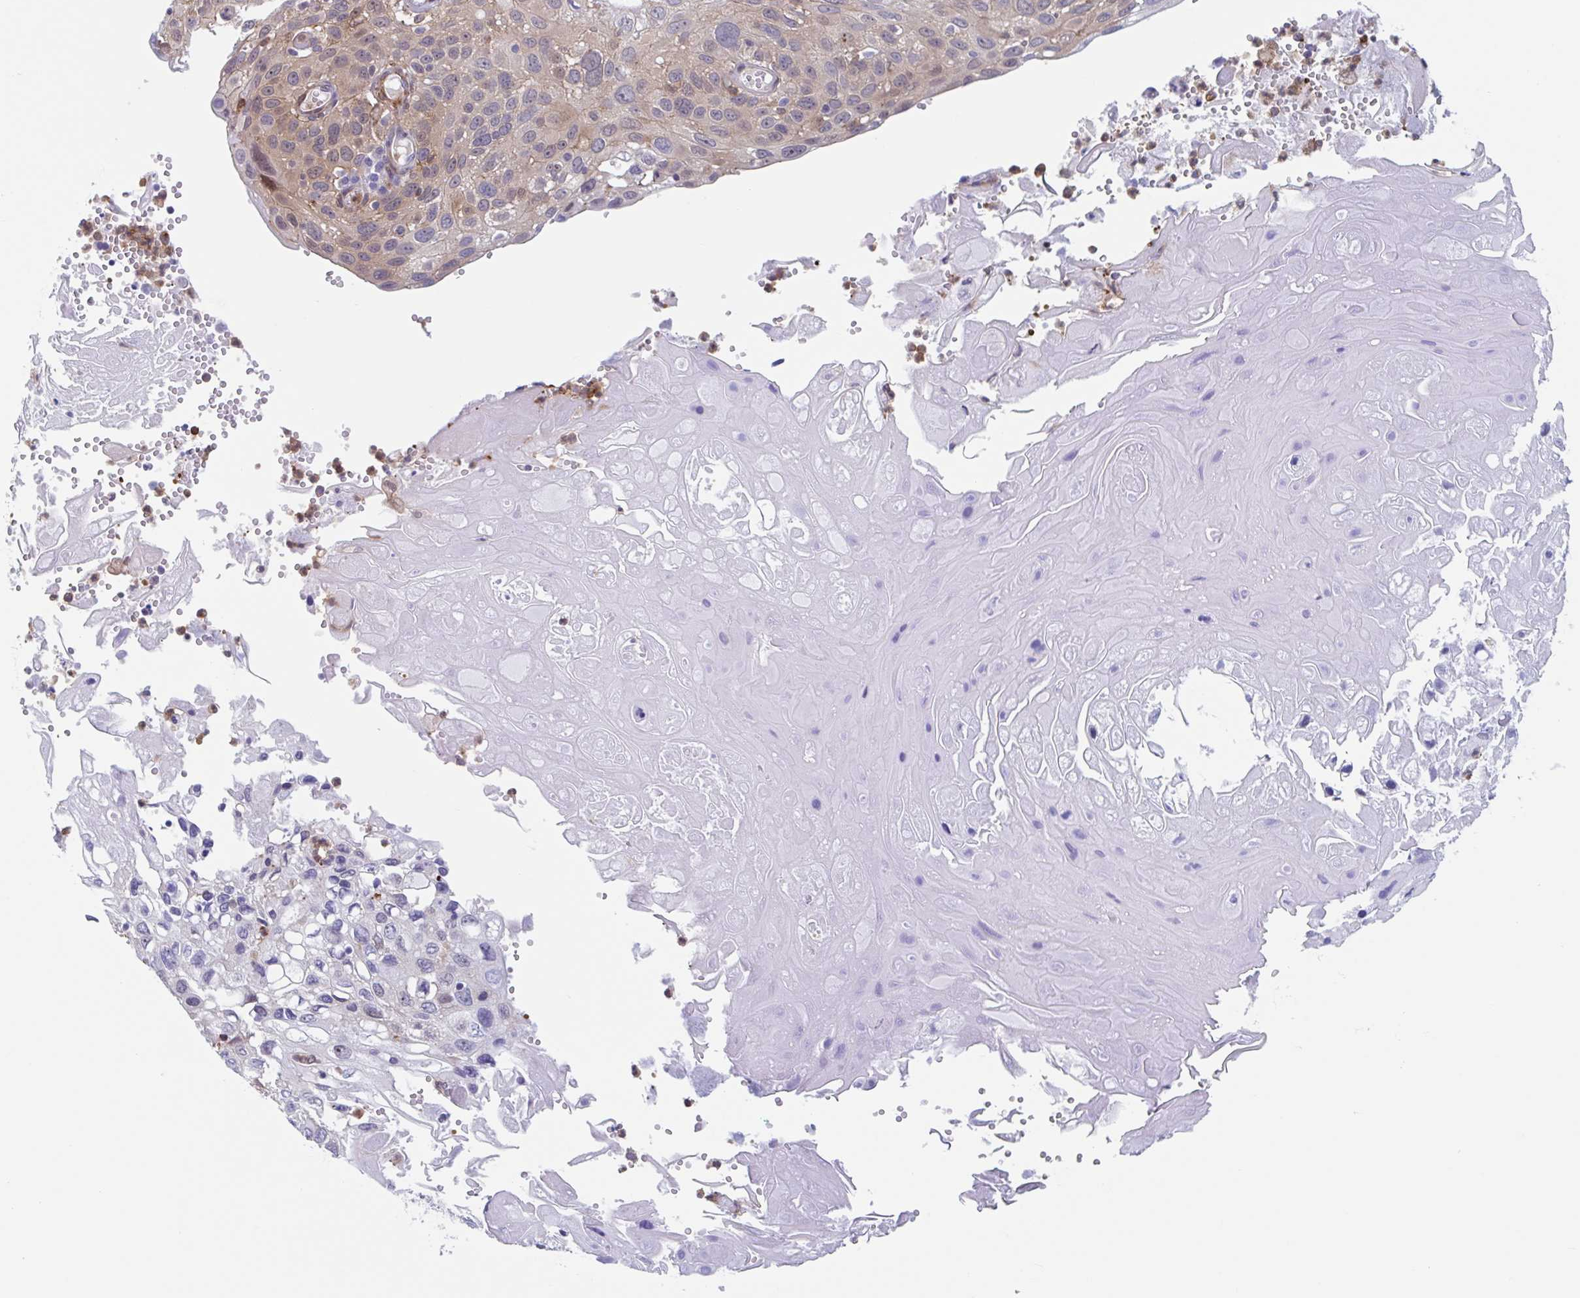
{"staining": {"intensity": "weak", "quantity": "<25%", "location": "cytoplasmic/membranous"}, "tissue": "cervical cancer", "cell_type": "Tumor cells", "image_type": "cancer", "snomed": [{"axis": "morphology", "description": "Squamous cell carcinoma, NOS"}, {"axis": "topography", "description": "Cervix"}], "caption": "An IHC photomicrograph of cervical cancer is shown. There is no staining in tumor cells of cervical cancer.", "gene": "EFHD1", "patient": {"sex": "female", "age": 70}}